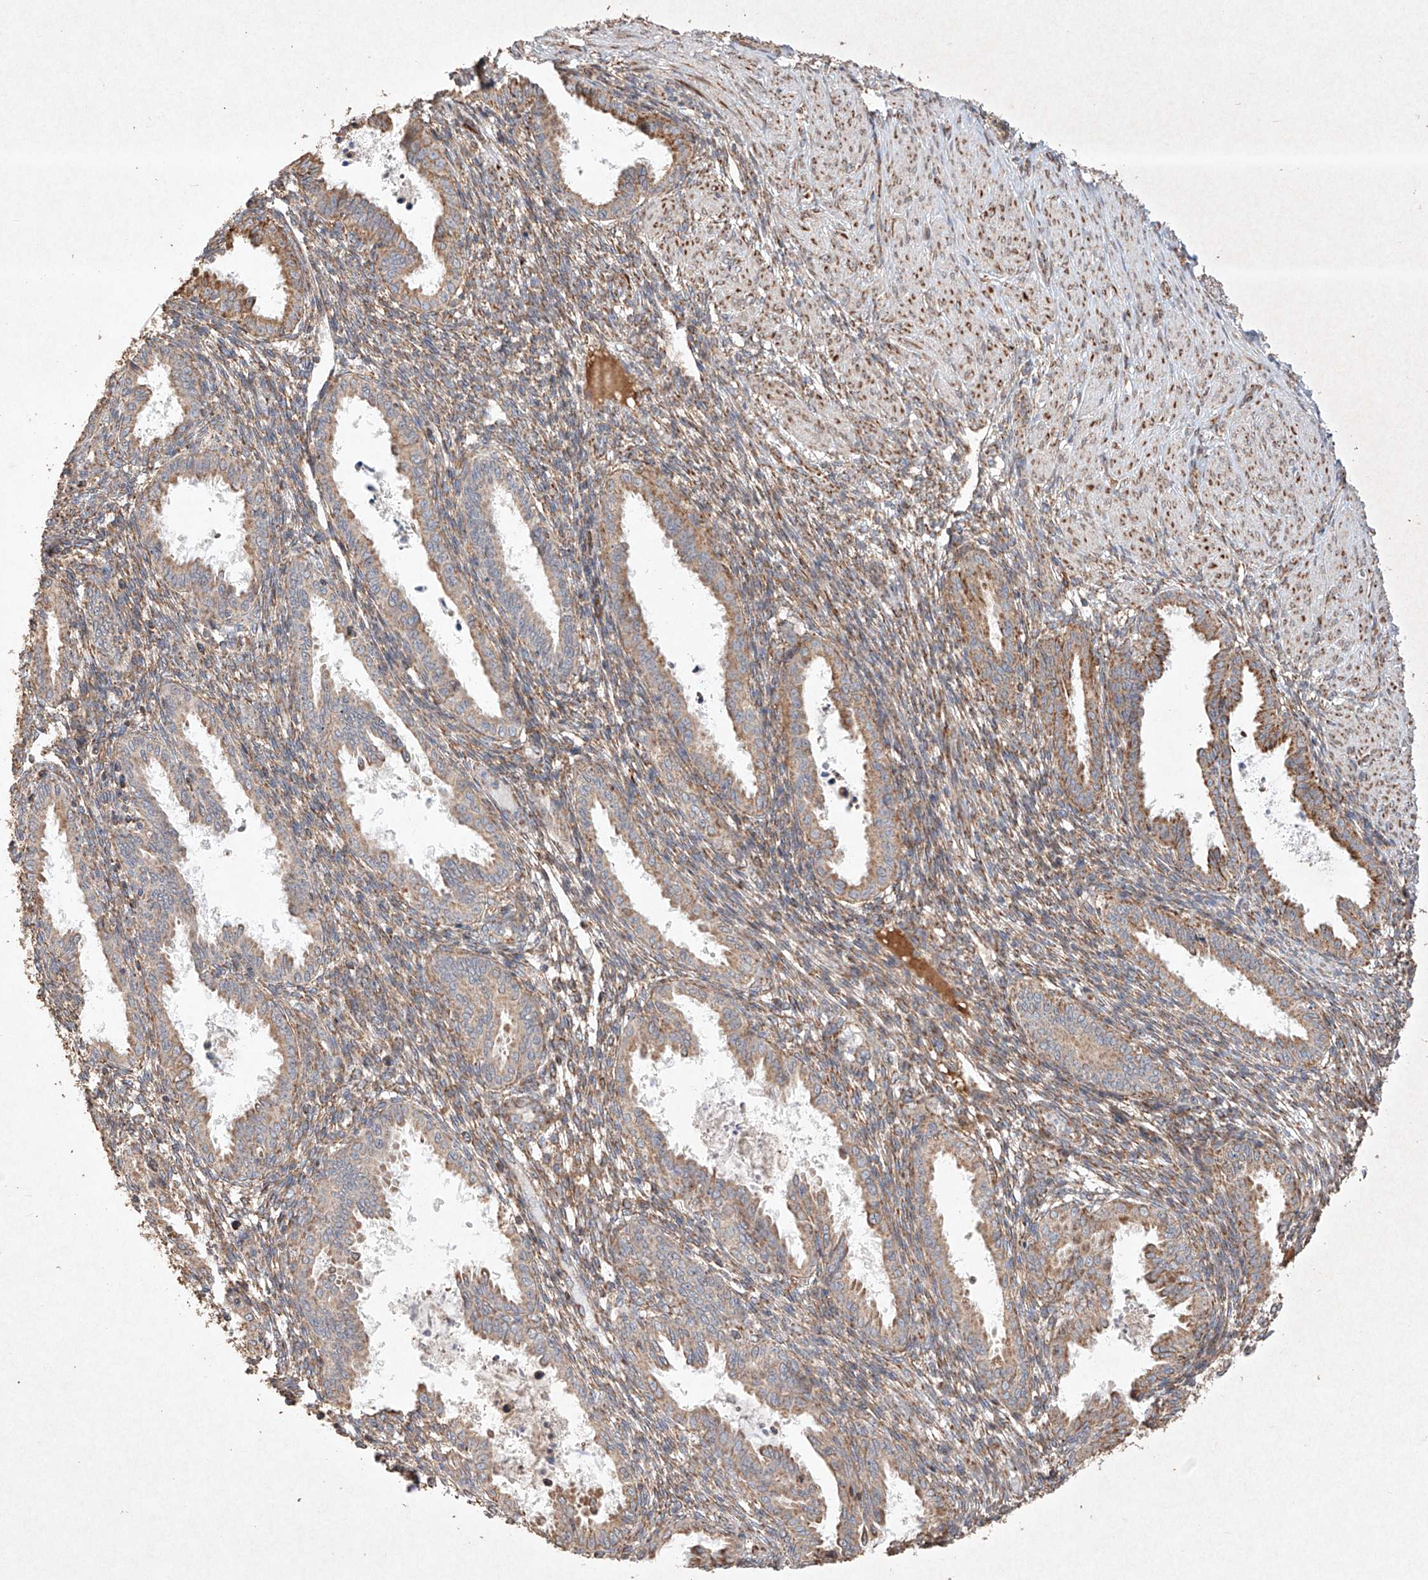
{"staining": {"intensity": "moderate", "quantity": "25%-75%", "location": "cytoplasmic/membranous"}, "tissue": "endometrium", "cell_type": "Cells in endometrial stroma", "image_type": "normal", "snomed": [{"axis": "morphology", "description": "Normal tissue, NOS"}, {"axis": "topography", "description": "Endometrium"}], "caption": "About 25%-75% of cells in endometrial stroma in unremarkable human endometrium display moderate cytoplasmic/membranous protein staining as visualized by brown immunohistochemical staining.", "gene": "SEMA3B", "patient": {"sex": "female", "age": 33}}